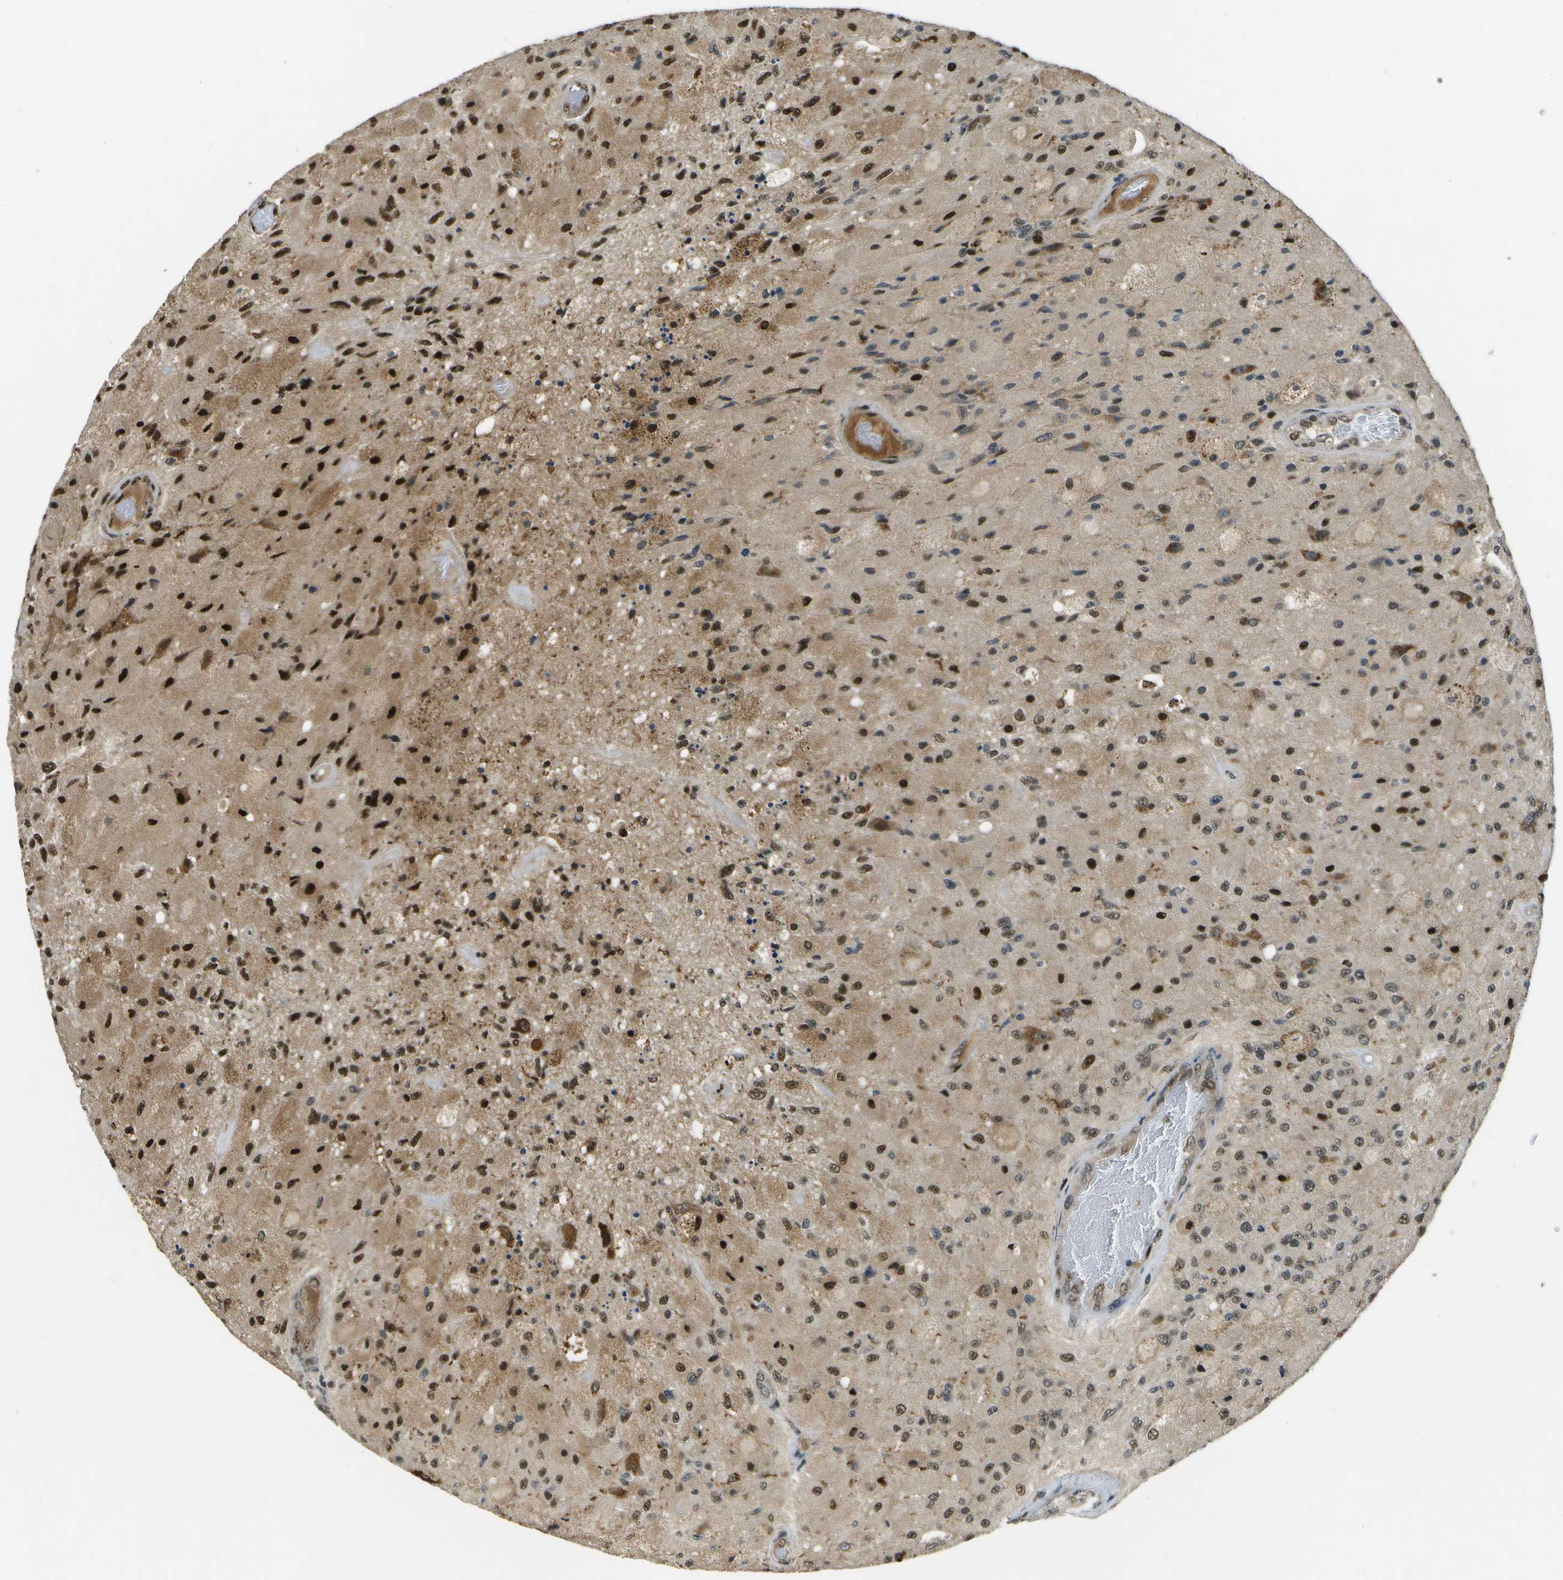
{"staining": {"intensity": "strong", "quantity": "25%-75%", "location": "nuclear"}, "tissue": "glioma", "cell_type": "Tumor cells", "image_type": "cancer", "snomed": [{"axis": "morphology", "description": "Normal tissue, NOS"}, {"axis": "morphology", "description": "Glioma, malignant, High grade"}, {"axis": "topography", "description": "Cerebral cortex"}], "caption": "Immunohistochemical staining of human glioma shows high levels of strong nuclear positivity in about 25%-75% of tumor cells.", "gene": "GANC", "patient": {"sex": "male", "age": 77}}